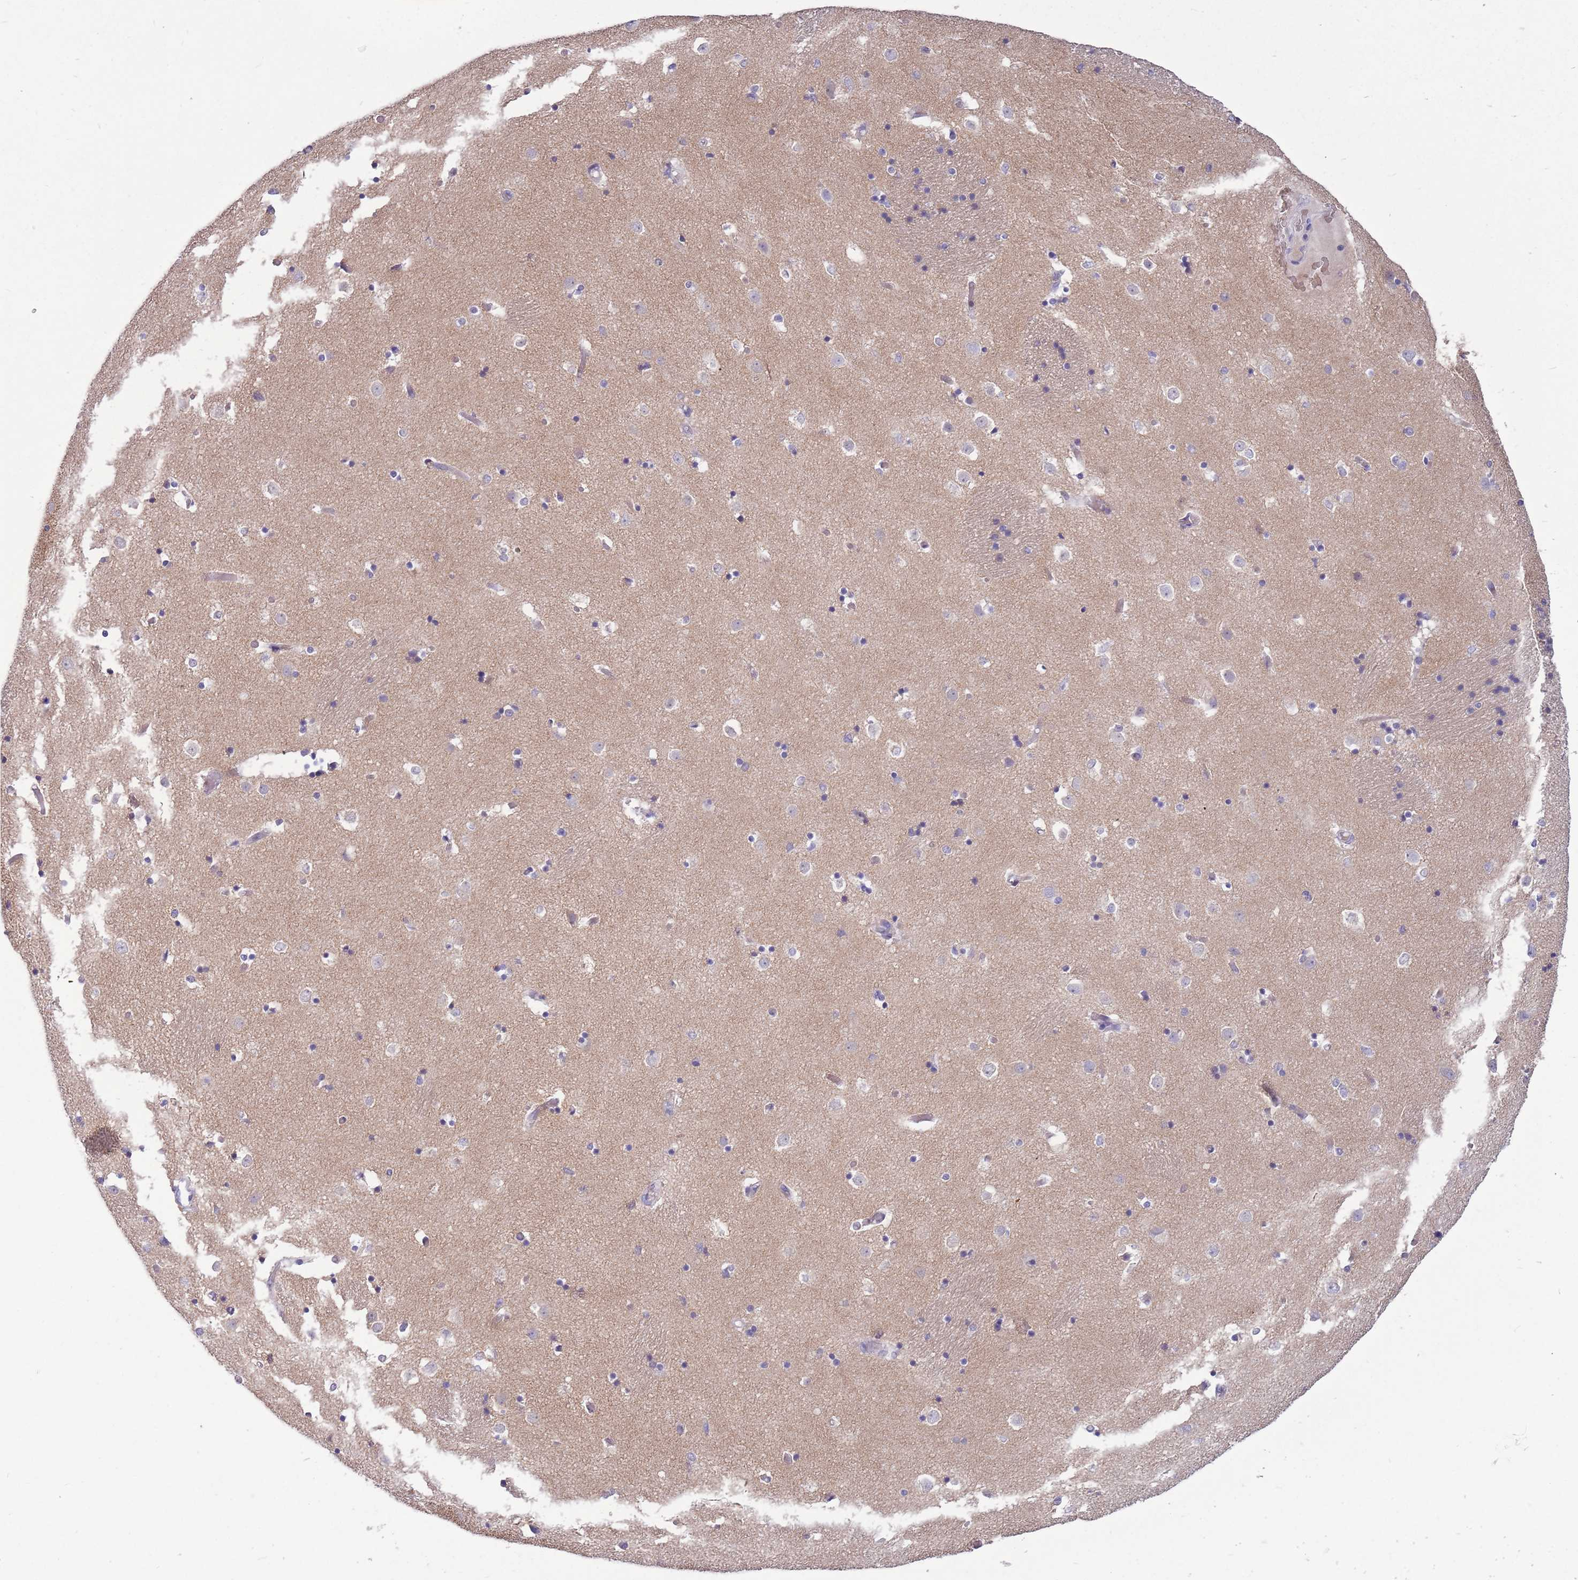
{"staining": {"intensity": "negative", "quantity": "none", "location": "none"}, "tissue": "caudate", "cell_type": "Glial cells", "image_type": "normal", "snomed": [{"axis": "morphology", "description": "Normal tissue, NOS"}, {"axis": "topography", "description": "Lateral ventricle wall"}], "caption": "Immunohistochemistry (IHC) micrograph of benign caudate: caudate stained with DAB (3,3'-diaminobenzidine) displays no significant protein positivity in glial cells. (Immunohistochemistry (IHC), brightfield microscopy, high magnification).", "gene": "DDHD1", "patient": {"sex": "female", "age": 52}}